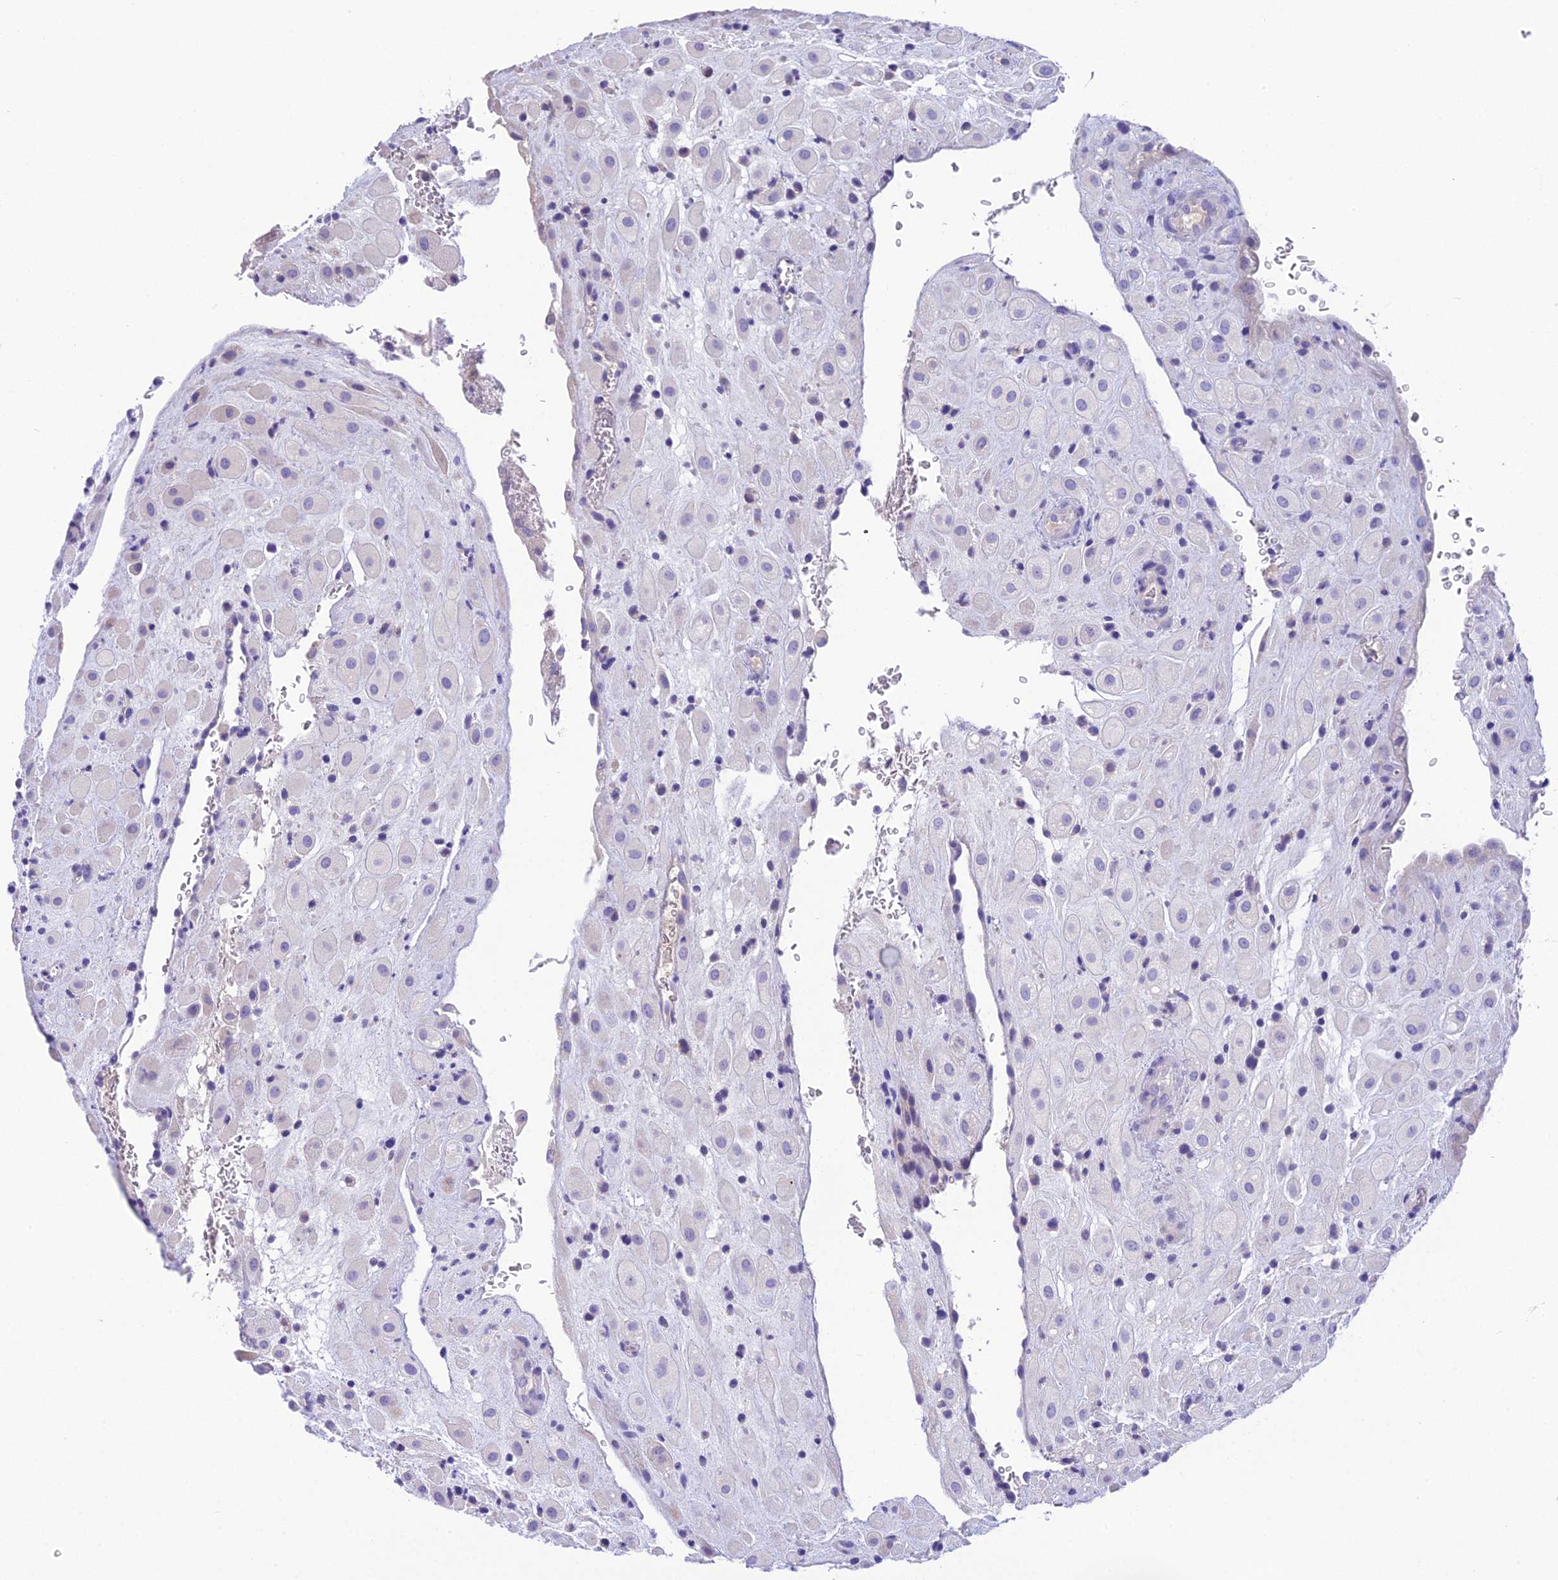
{"staining": {"intensity": "negative", "quantity": "none", "location": "none"}, "tissue": "placenta", "cell_type": "Decidual cells", "image_type": "normal", "snomed": [{"axis": "morphology", "description": "Normal tissue, NOS"}, {"axis": "topography", "description": "Placenta"}], "caption": "IHC histopathology image of unremarkable human placenta stained for a protein (brown), which exhibits no expression in decidual cells.", "gene": "KIAA0408", "patient": {"sex": "female", "age": 35}}